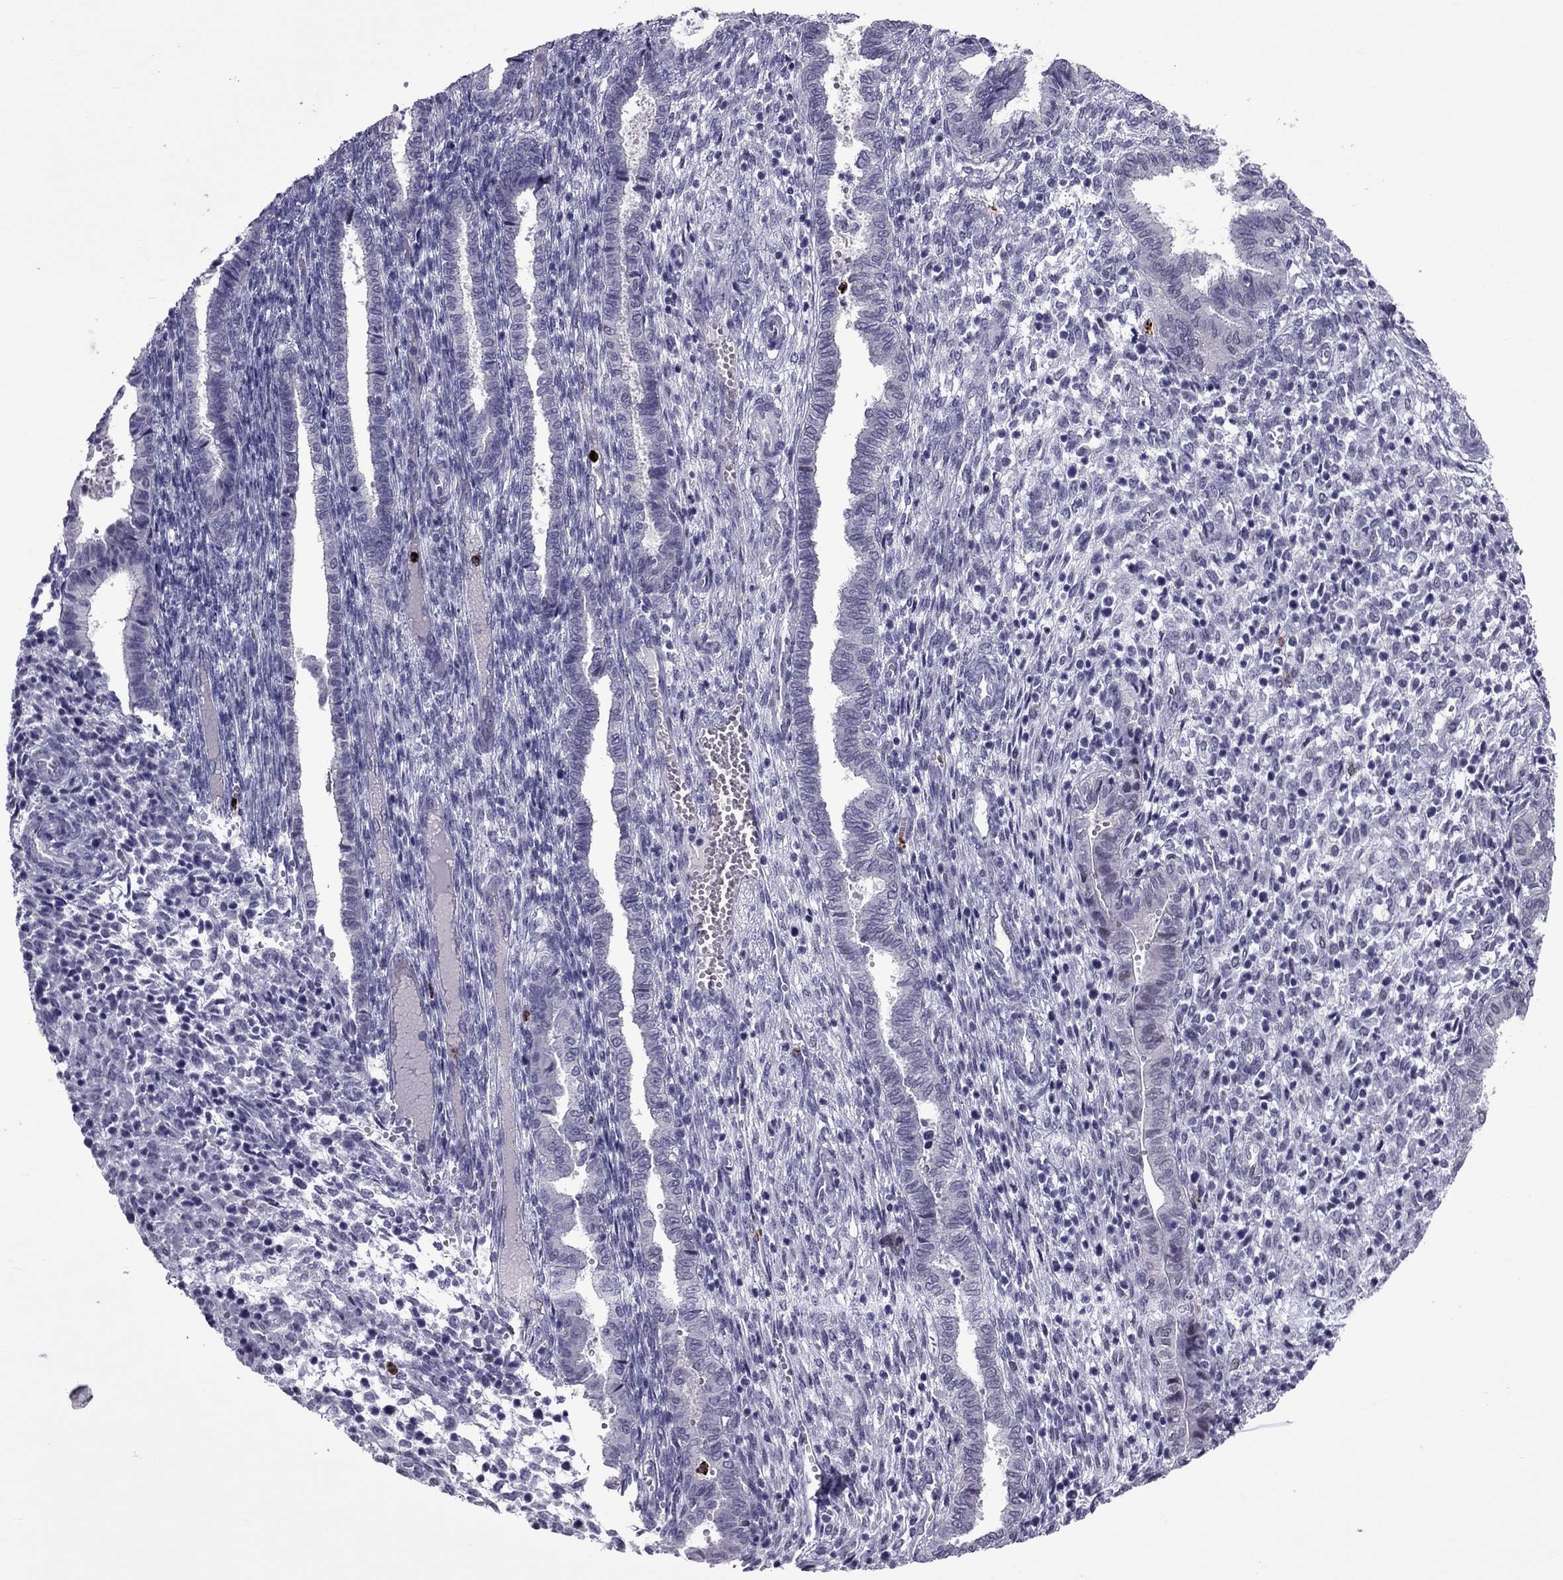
{"staining": {"intensity": "negative", "quantity": "none", "location": "none"}, "tissue": "endometrium", "cell_type": "Cells in endometrial stroma", "image_type": "normal", "snomed": [{"axis": "morphology", "description": "Normal tissue, NOS"}, {"axis": "topography", "description": "Endometrium"}], "caption": "Immunohistochemistry (IHC) of normal endometrium reveals no positivity in cells in endometrial stroma.", "gene": "CCL27", "patient": {"sex": "female", "age": 43}}